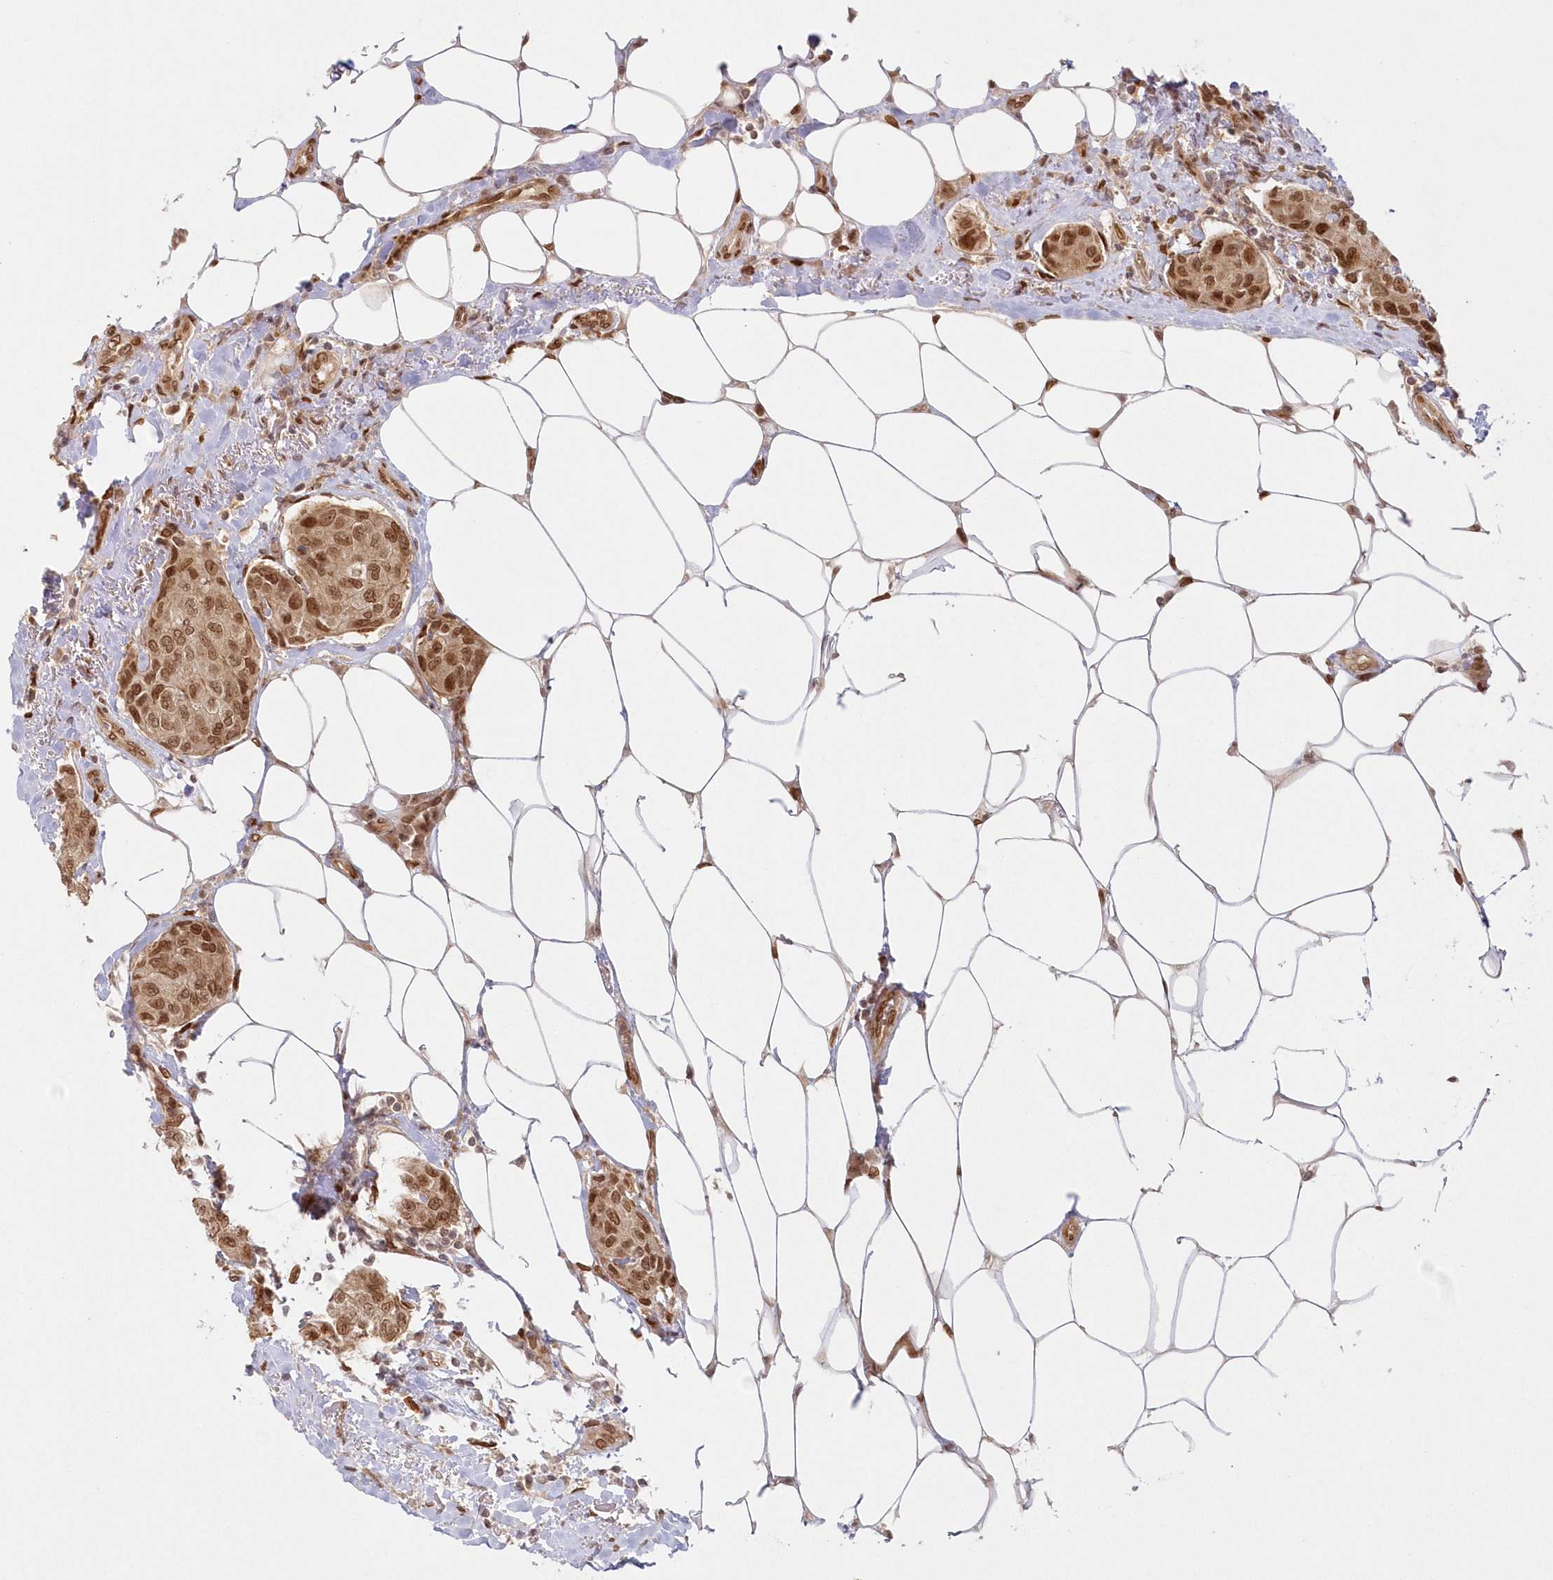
{"staining": {"intensity": "moderate", "quantity": ">75%", "location": "cytoplasmic/membranous,nuclear"}, "tissue": "breast cancer", "cell_type": "Tumor cells", "image_type": "cancer", "snomed": [{"axis": "morphology", "description": "Duct carcinoma"}, {"axis": "topography", "description": "Breast"}], "caption": "Moderate cytoplasmic/membranous and nuclear positivity for a protein is seen in approximately >75% of tumor cells of breast invasive ductal carcinoma using immunohistochemistry (IHC).", "gene": "TOGARAM2", "patient": {"sex": "female", "age": 80}}